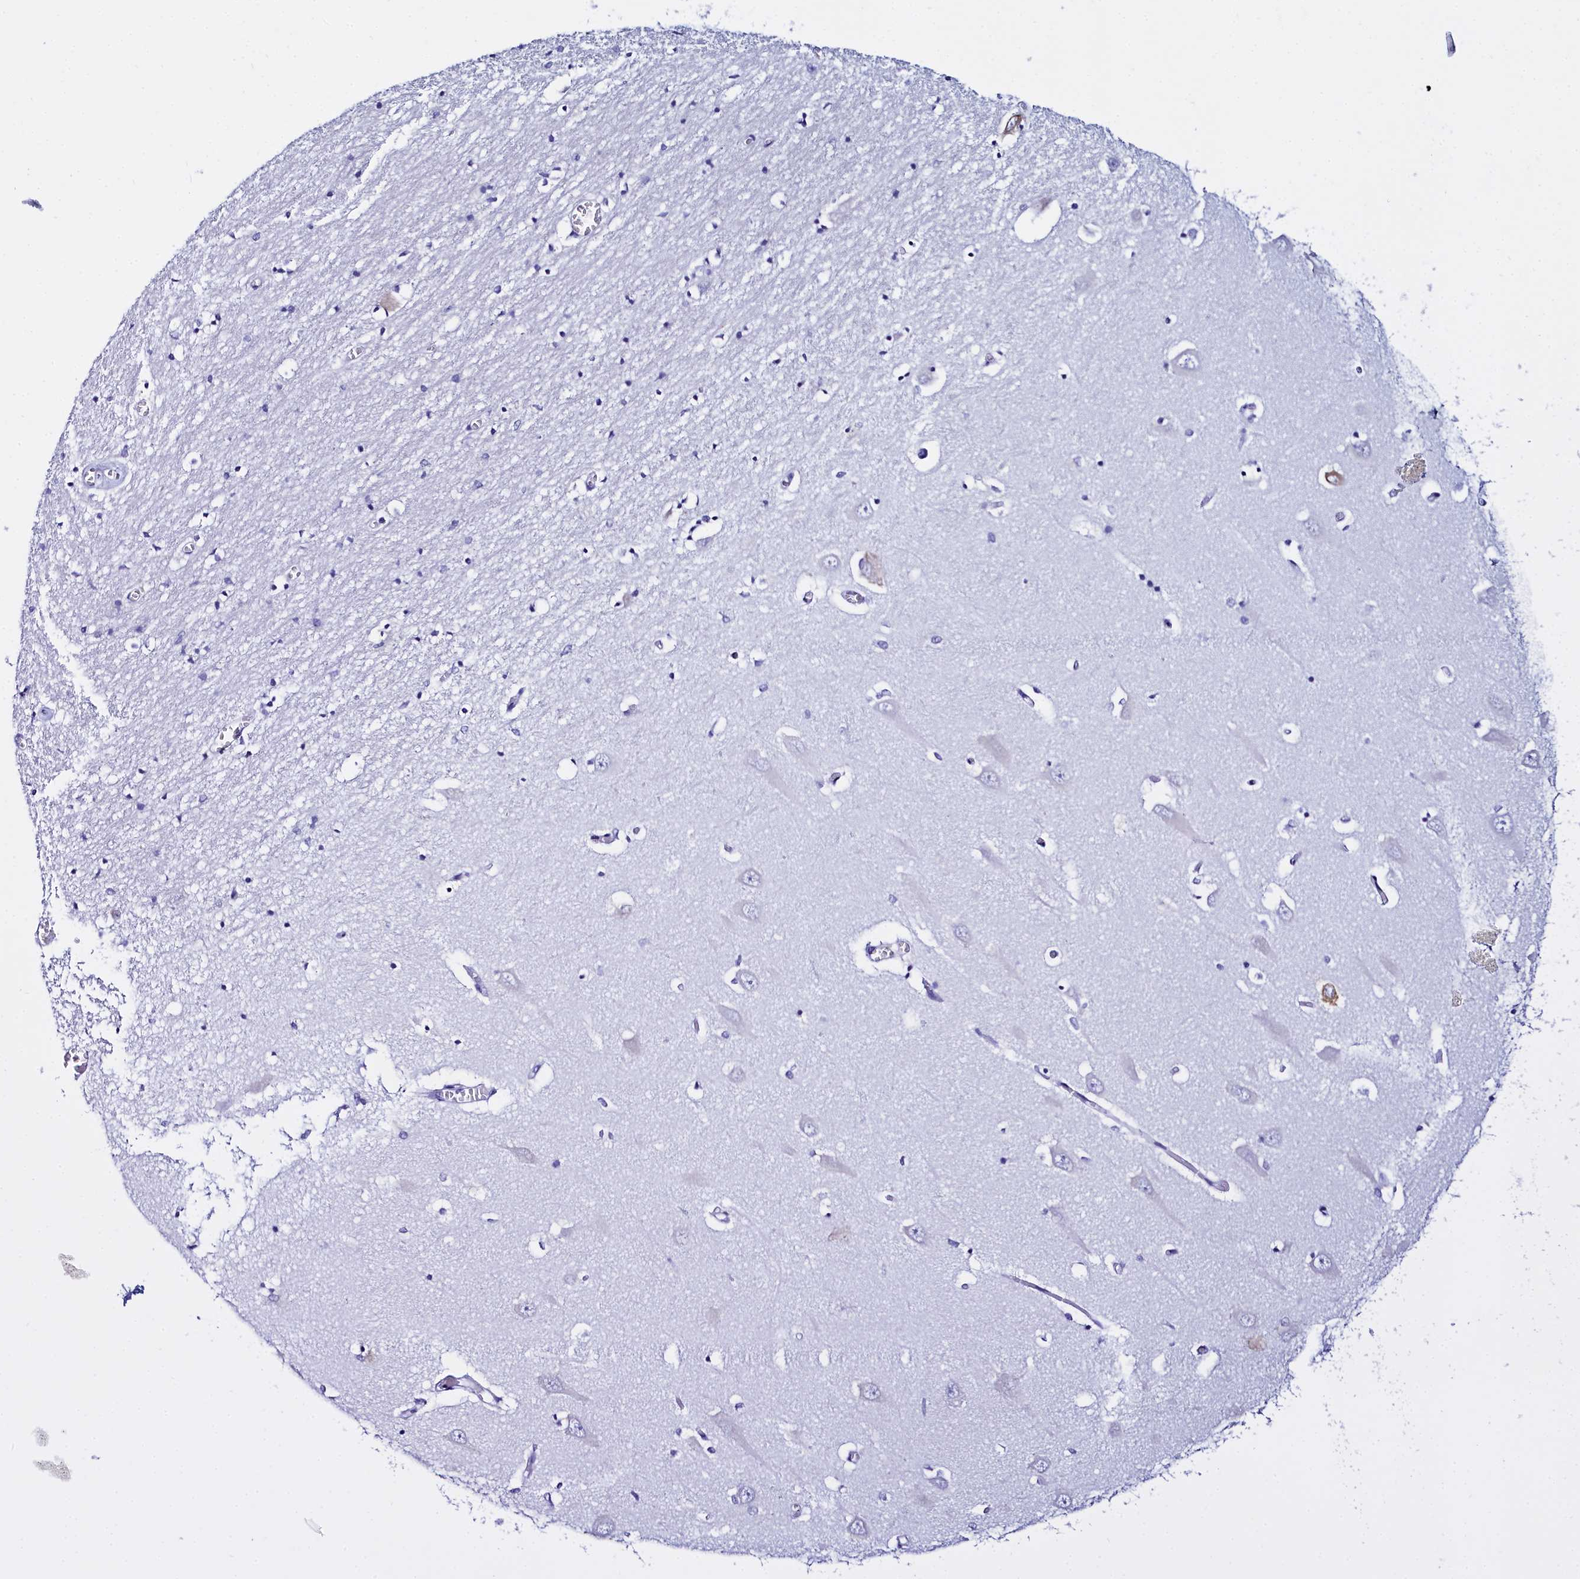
{"staining": {"intensity": "negative", "quantity": "none", "location": "none"}, "tissue": "hippocampus", "cell_type": "Glial cells", "image_type": "normal", "snomed": [{"axis": "morphology", "description": "Normal tissue, NOS"}, {"axis": "topography", "description": "Hippocampus"}], "caption": "IHC histopathology image of normal hippocampus stained for a protein (brown), which shows no staining in glial cells.", "gene": "TXNDC5", "patient": {"sex": "male", "age": 70}}